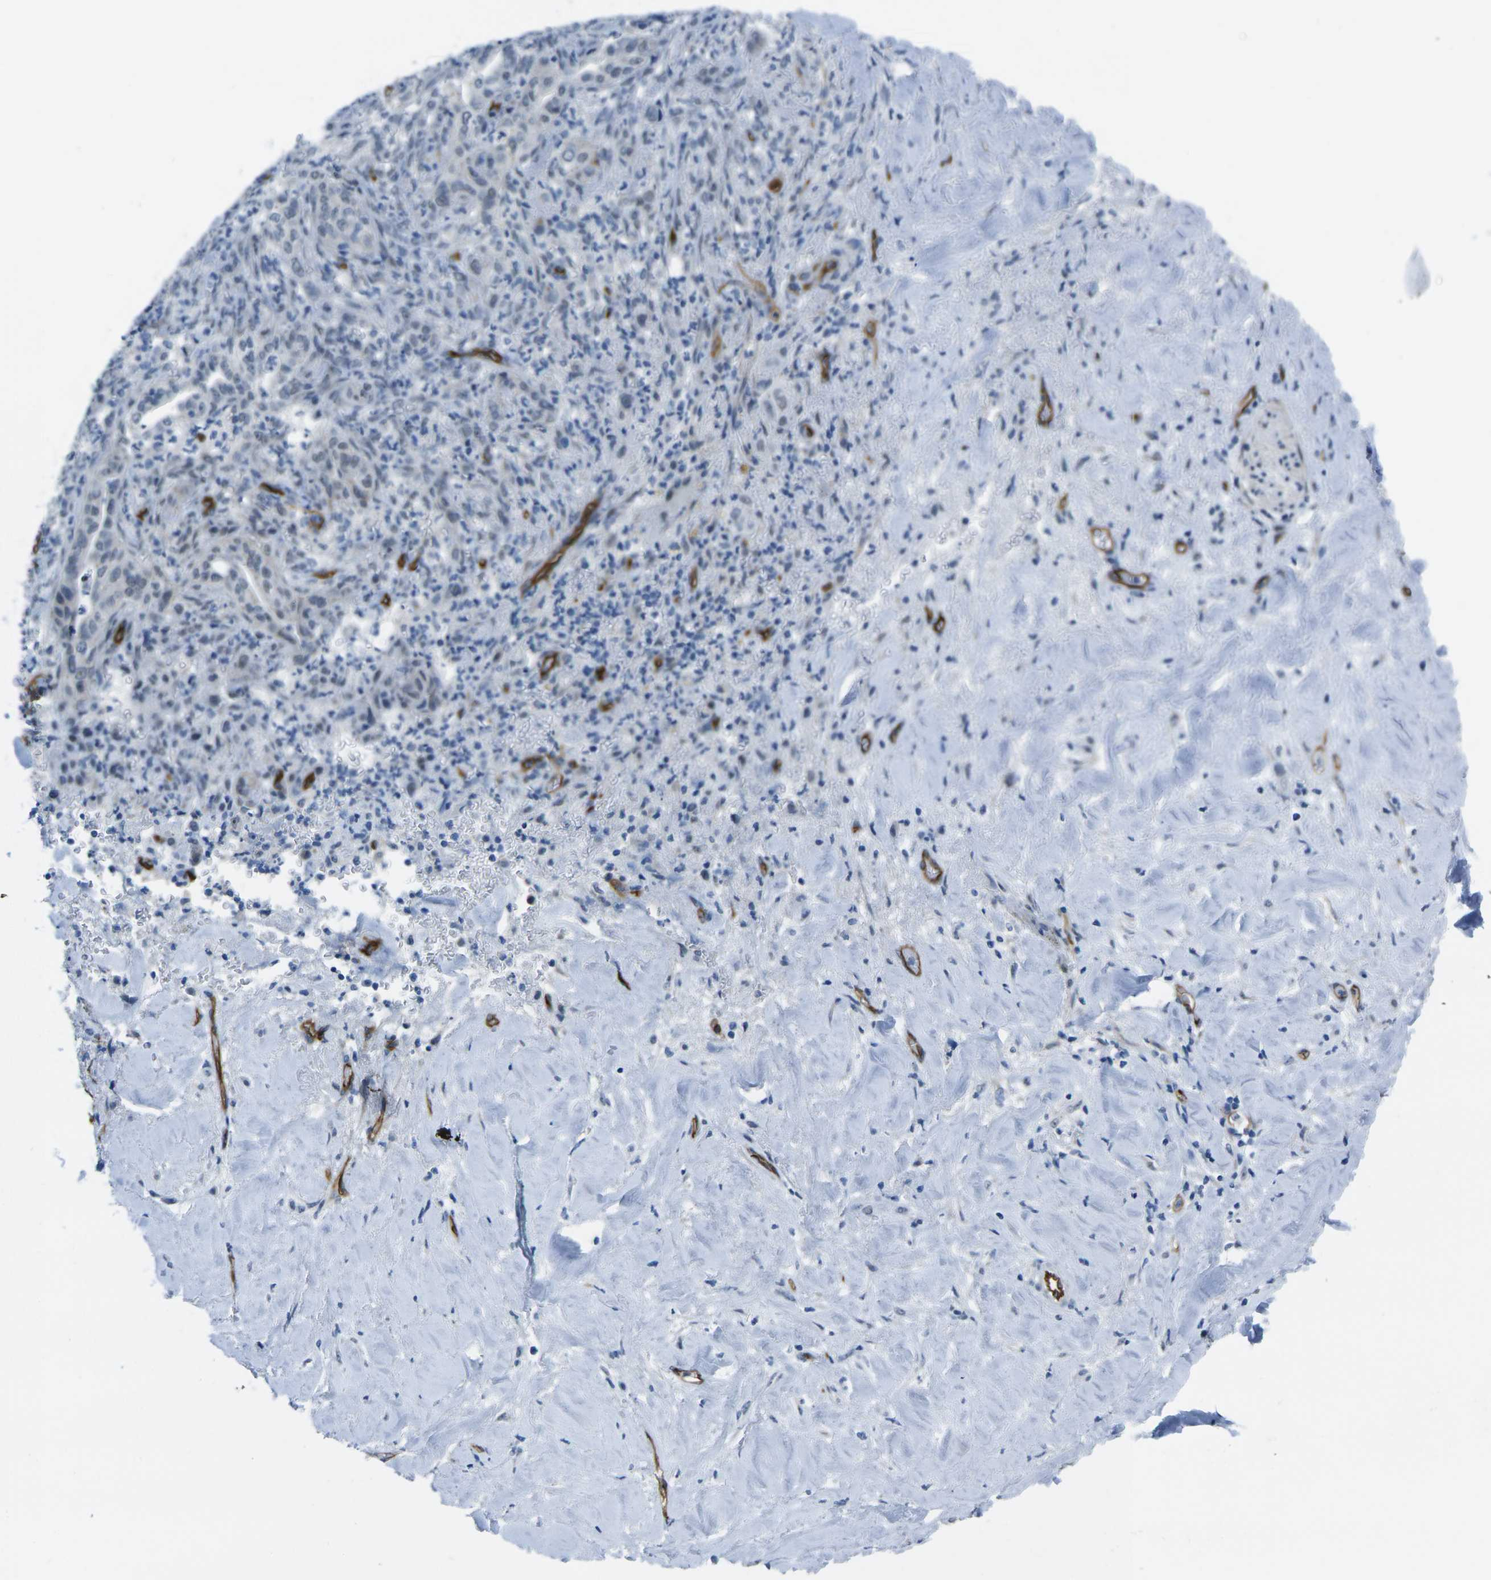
{"staining": {"intensity": "negative", "quantity": "none", "location": "none"}, "tissue": "liver cancer", "cell_type": "Tumor cells", "image_type": "cancer", "snomed": [{"axis": "morphology", "description": "Cholangiocarcinoma"}, {"axis": "topography", "description": "Liver"}], "caption": "Histopathology image shows no significant protein staining in tumor cells of liver cholangiocarcinoma.", "gene": "HSPA12B", "patient": {"sex": "female", "age": 67}}